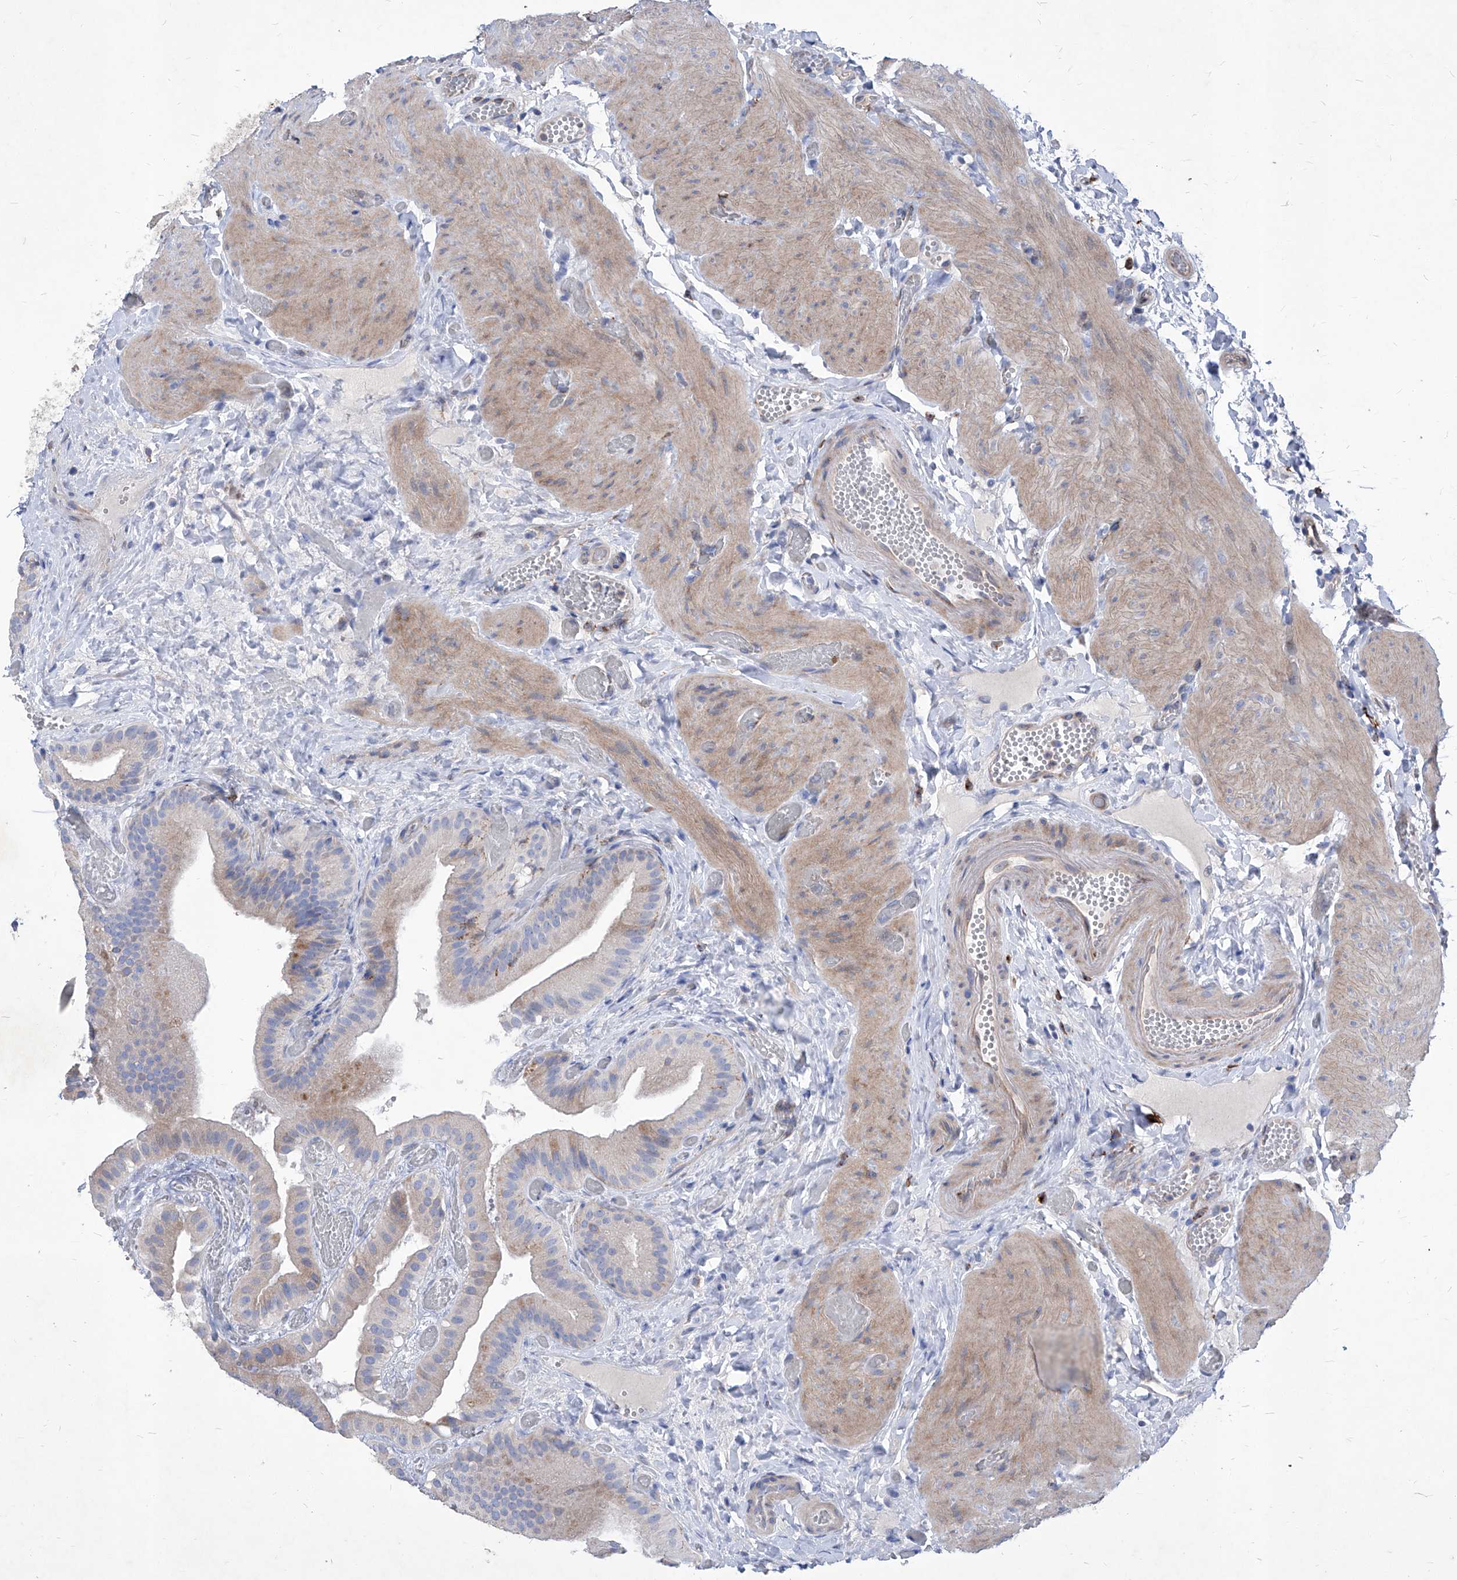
{"staining": {"intensity": "moderate", "quantity": "<25%", "location": "cytoplasmic/membranous"}, "tissue": "gallbladder", "cell_type": "Glandular cells", "image_type": "normal", "snomed": [{"axis": "morphology", "description": "Normal tissue, NOS"}, {"axis": "topography", "description": "Gallbladder"}], "caption": "High-power microscopy captured an immunohistochemistry photomicrograph of normal gallbladder, revealing moderate cytoplasmic/membranous expression in about <25% of glandular cells. Using DAB (3,3'-diaminobenzidine) (brown) and hematoxylin (blue) stains, captured at high magnification using brightfield microscopy.", "gene": "UBOX5", "patient": {"sex": "female", "age": 64}}